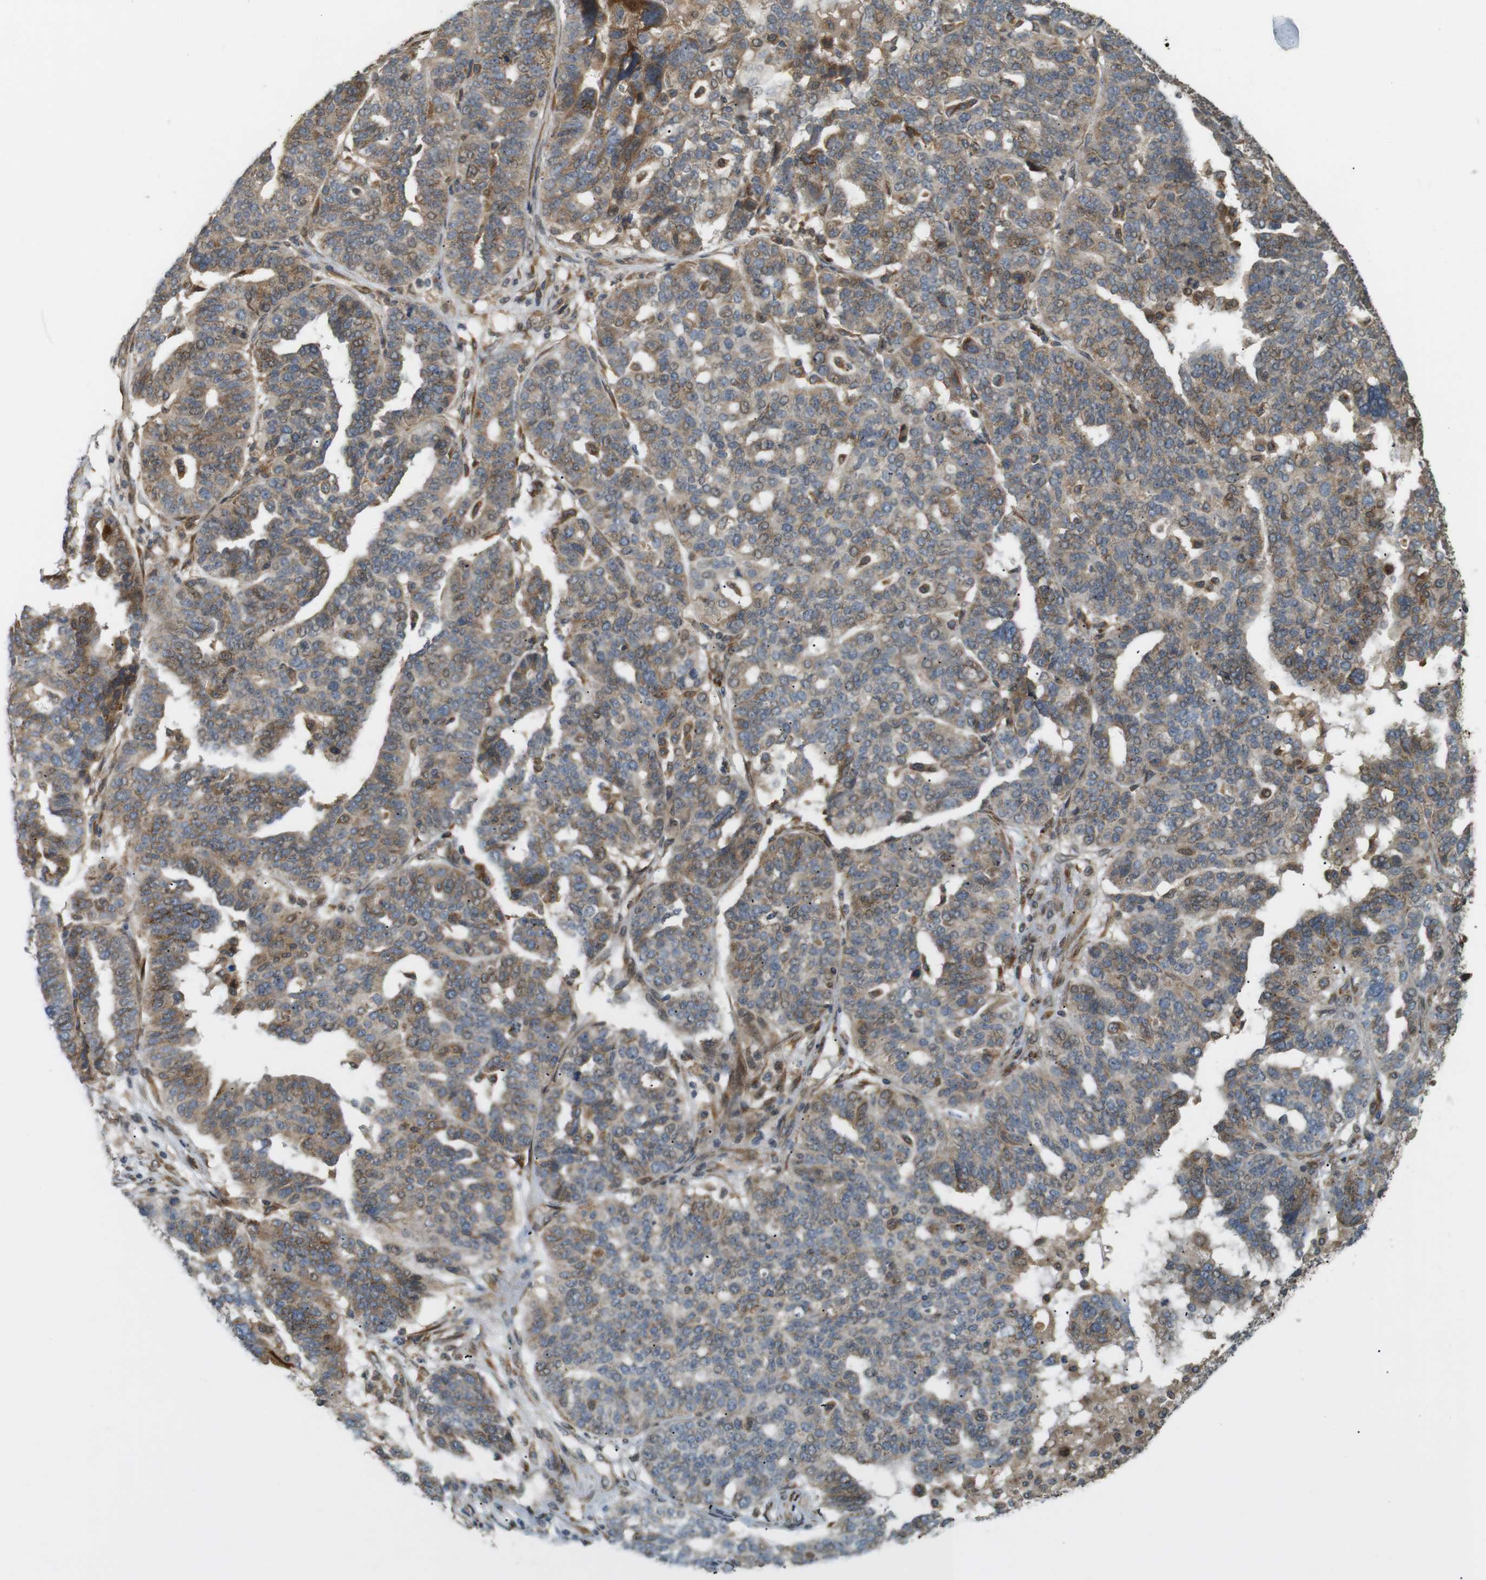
{"staining": {"intensity": "moderate", "quantity": "25%-75%", "location": "cytoplasmic/membranous"}, "tissue": "ovarian cancer", "cell_type": "Tumor cells", "image_type": "cancer", "snomed": [{"axis": "morphology", "description": "Cystadenocarcinoma, serous, NOS"}, {"axis": "topography", "description": "Ovary"}], "caption": "This photomicrograph shows IHC staining of human ovarian cancer, with medium moderate cytoplasmic/membranous positivity in approximately 25%-75% of tumor cells.", "gene": "TMED4", "patient": {"sex": "female", "age": 59}}